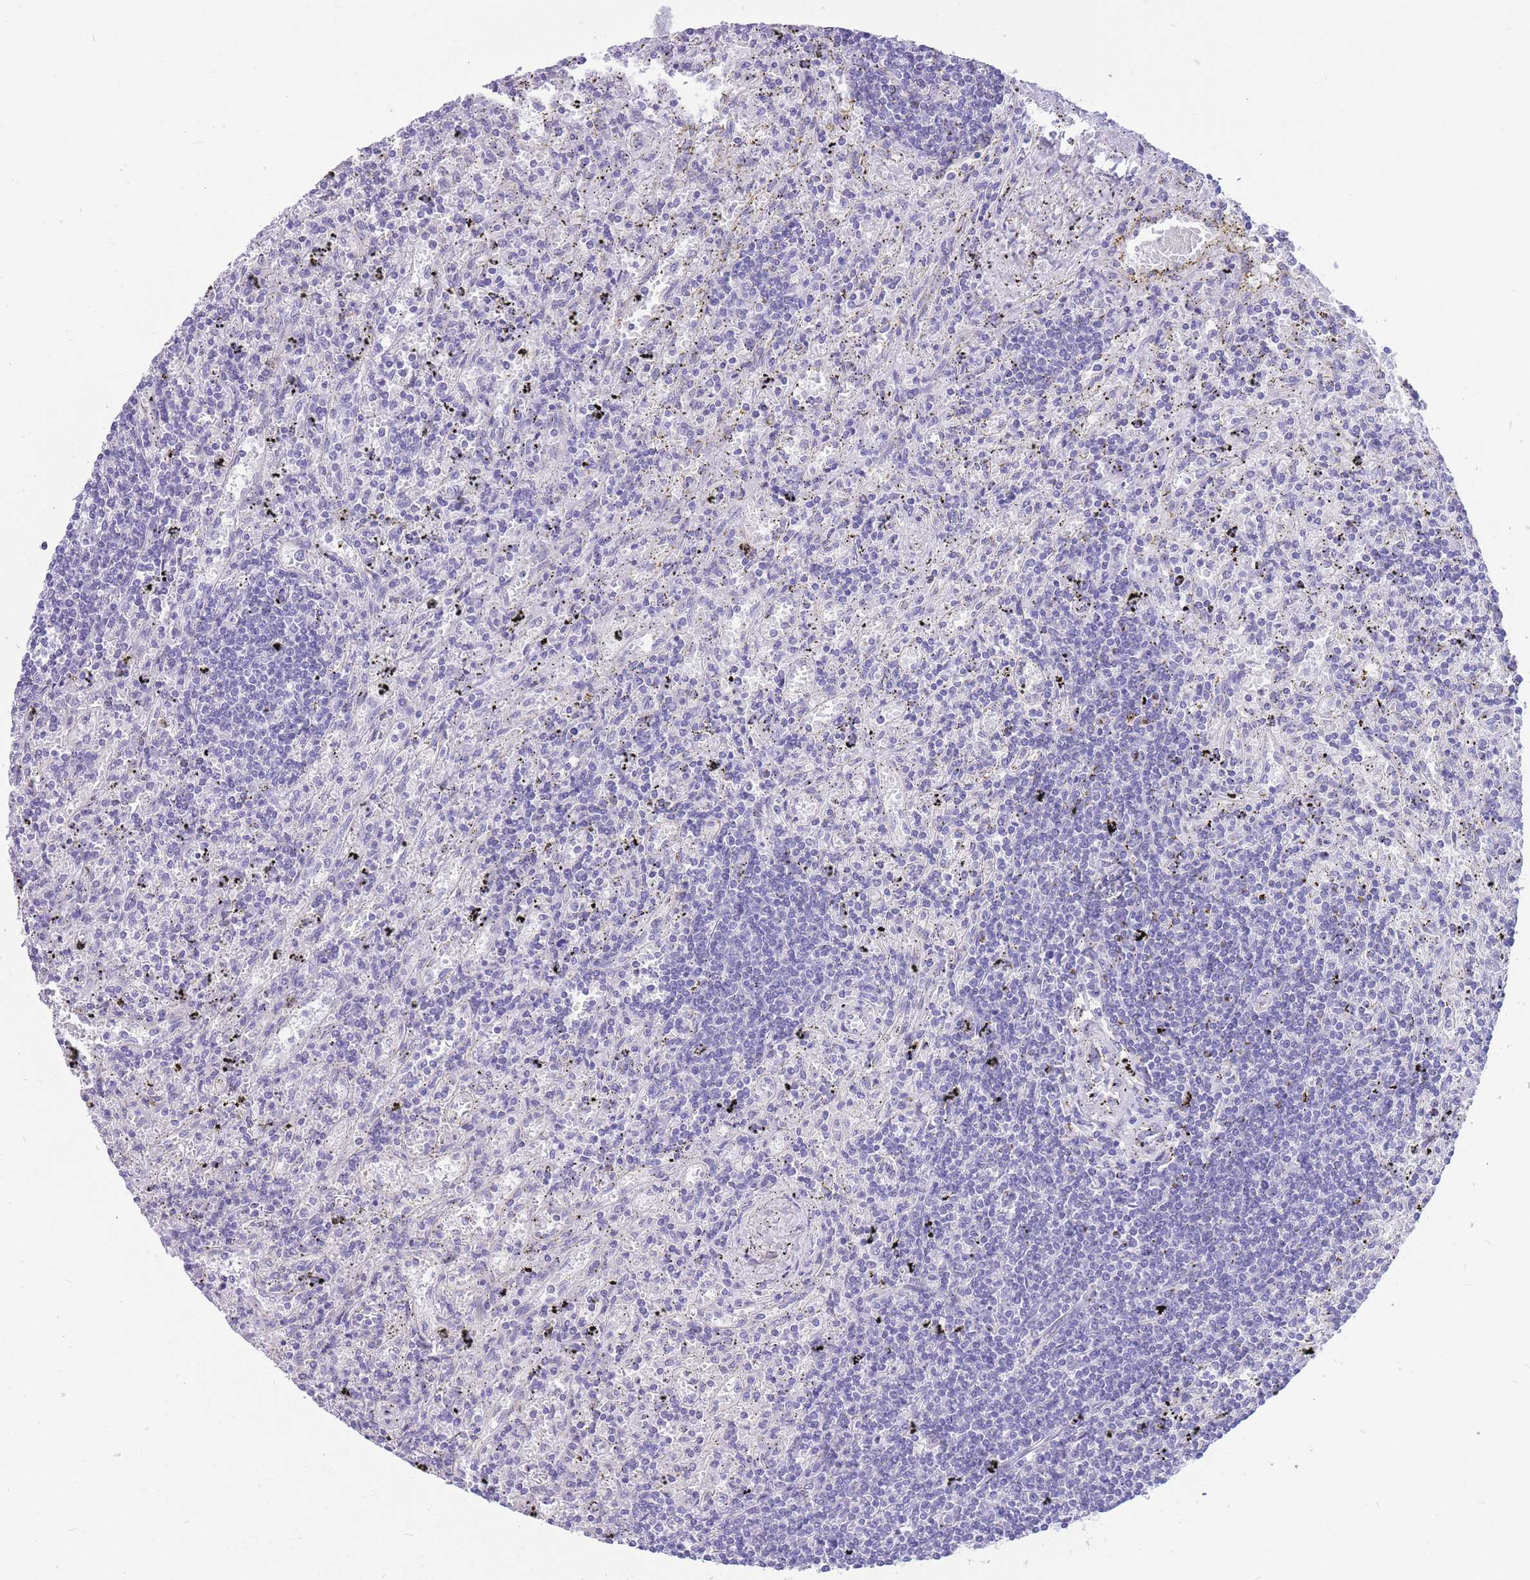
{"staining": {"intensity": "negative", "quantity": "none", "location": "none"}, "tissue": "lymphoma", "cell_type": "Tumor cells", "image_type": "cancer", "snomed": [{"axis": "morphology", "description": "Malignant lymphoma, non-Hodgkin's type, Low grade"}, {"axis": "topography", "description": "Spleen"}], "caption": "An image of lymphoma stained for a protein exhibits no brown staining in tumor cells. Brightfield microscopy of immunohistochemistry stained with DAB (3,3'-diaminobenzidine) (brown) and hematoxylin (blue), captured at high magnification.", "gene": "ZNF311", "patient": {"sex": "male", "age": 76}}